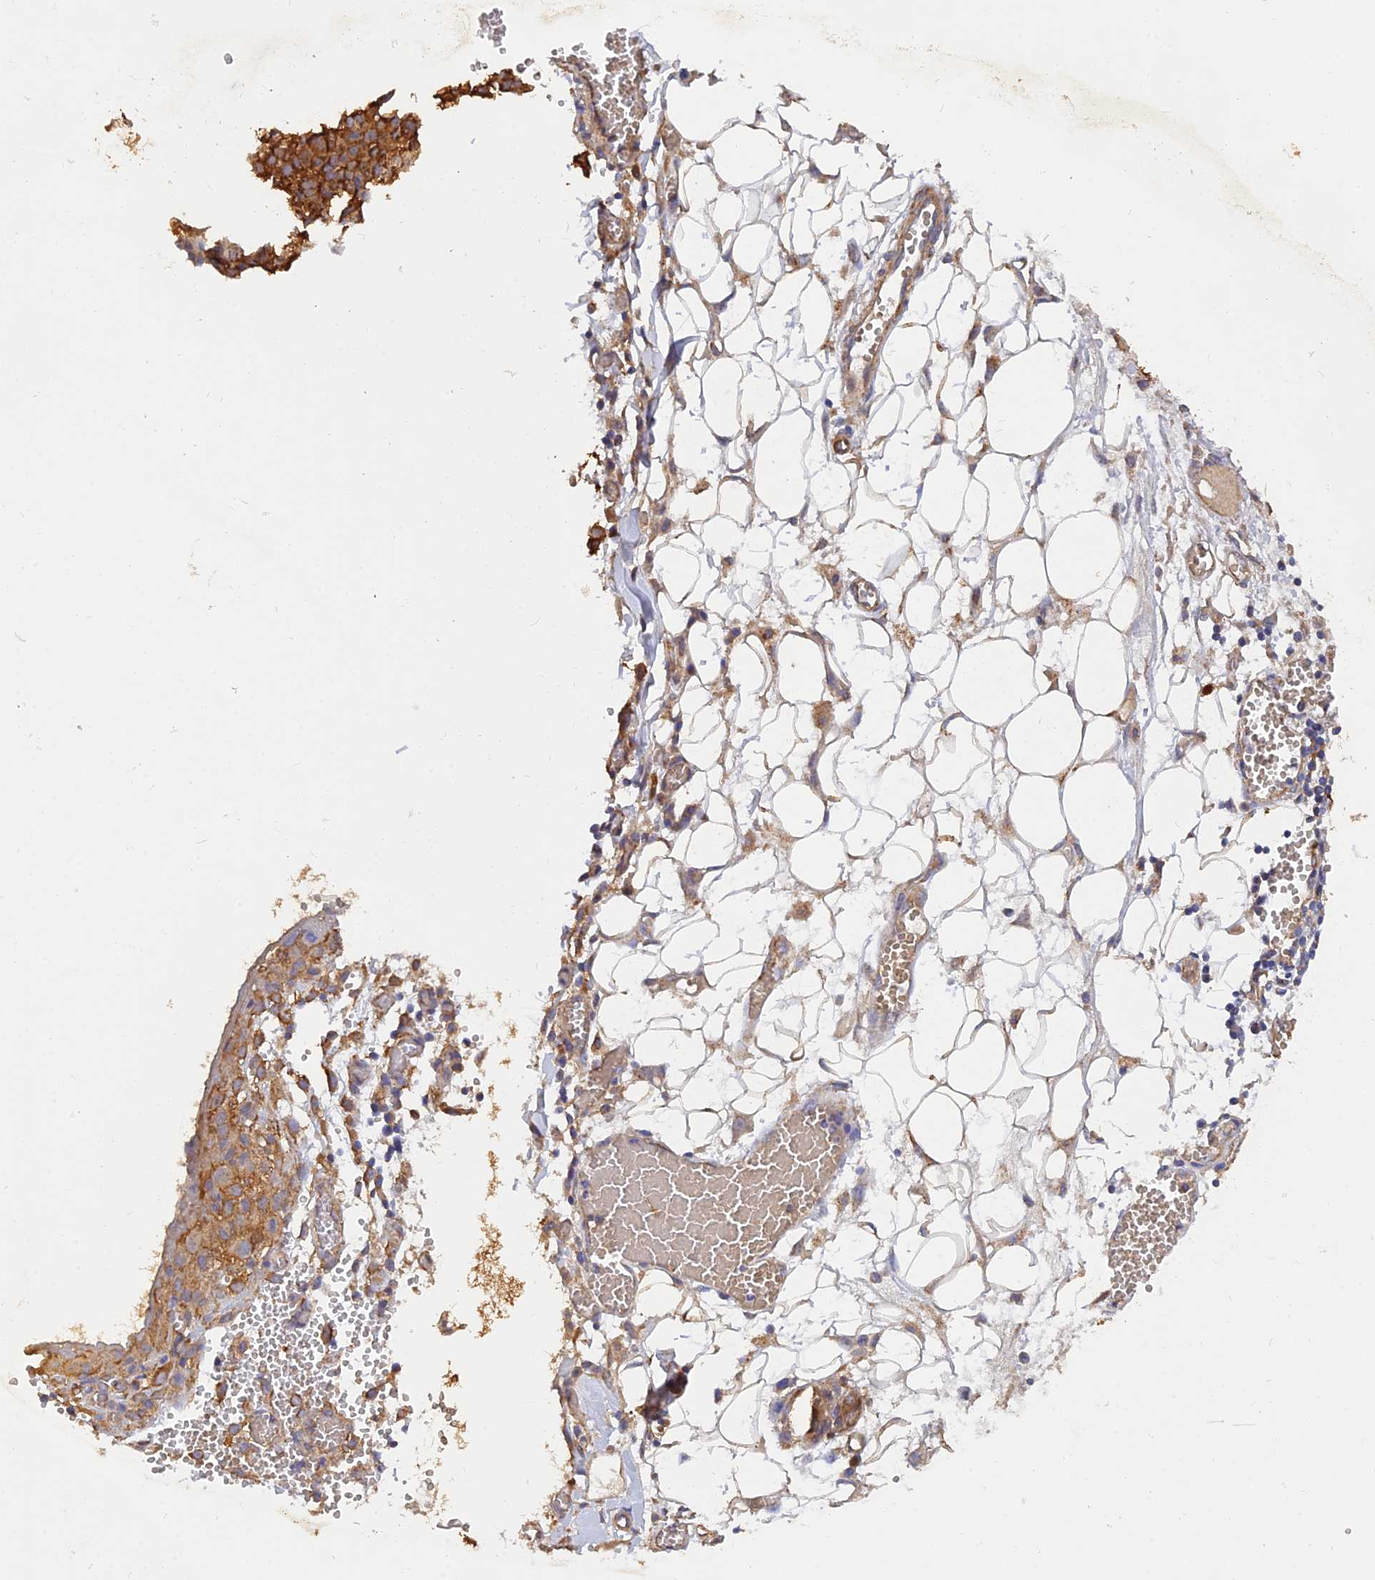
{"staining": {"intensity": "moderate", "quantity": ">75%", "location": "cytoplasmic/membranous"}, "tissue": "ovarian cancer", "cell_type": "Tumor cells", "image_type": "cancer", "snomed": [{"axis": "morphology", "description": "Cystadenocarcinoma, serous, NOS"}, {"axis": "topography", "description": "Soft tissue"}, {"axis": "topography", "description": "Ovary"}], "caption": "Tumor cells exhibit moderate cytoplasmic/membranous positivity in about >75% of cells in ovarian serous cystadenocarcinoma.", "gene": "SLC38A11", "patient": {"sex": "female", "age": 57}}